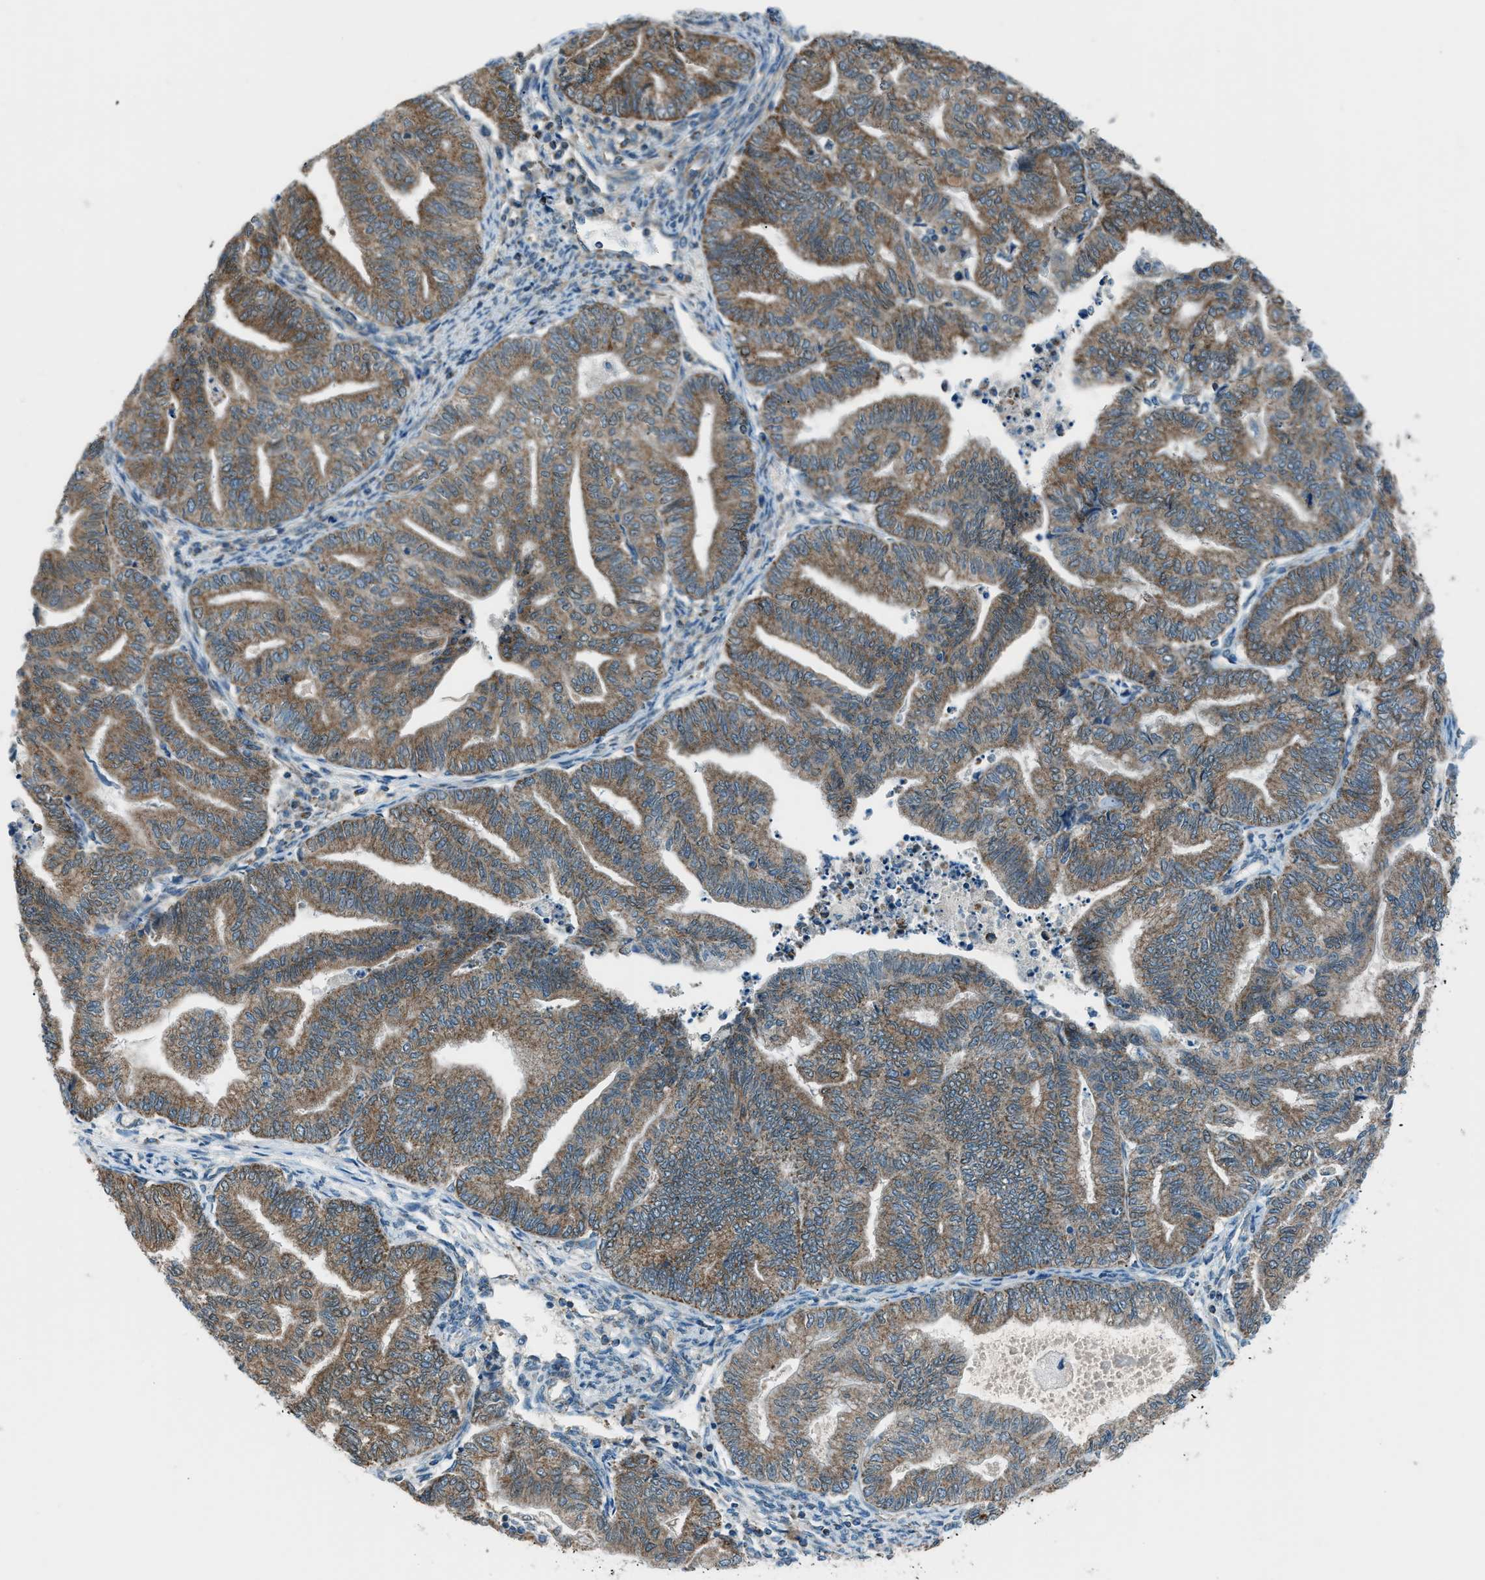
{"staining": {"intensity": "weak", "quantity": ">75%", "location": "cytoplasmic/membranous"}, "tissue": "endometrial cancer", "cell_type": "Tumor cells", "image_type": "cancer", "snomed": [{"axis": "morphology", "description": "Adenocarcinoma, NOS"}, {"axis": "topography", "description": "Endometrium"}], "caption": "A micrograph of adenocarcinoma (endometrial) stained for a protein shows weak cytoplasmic/membranous brown staining in tumor cells.", "gene": "PIGG", "patient": {"sex": "female", "age": 79}}